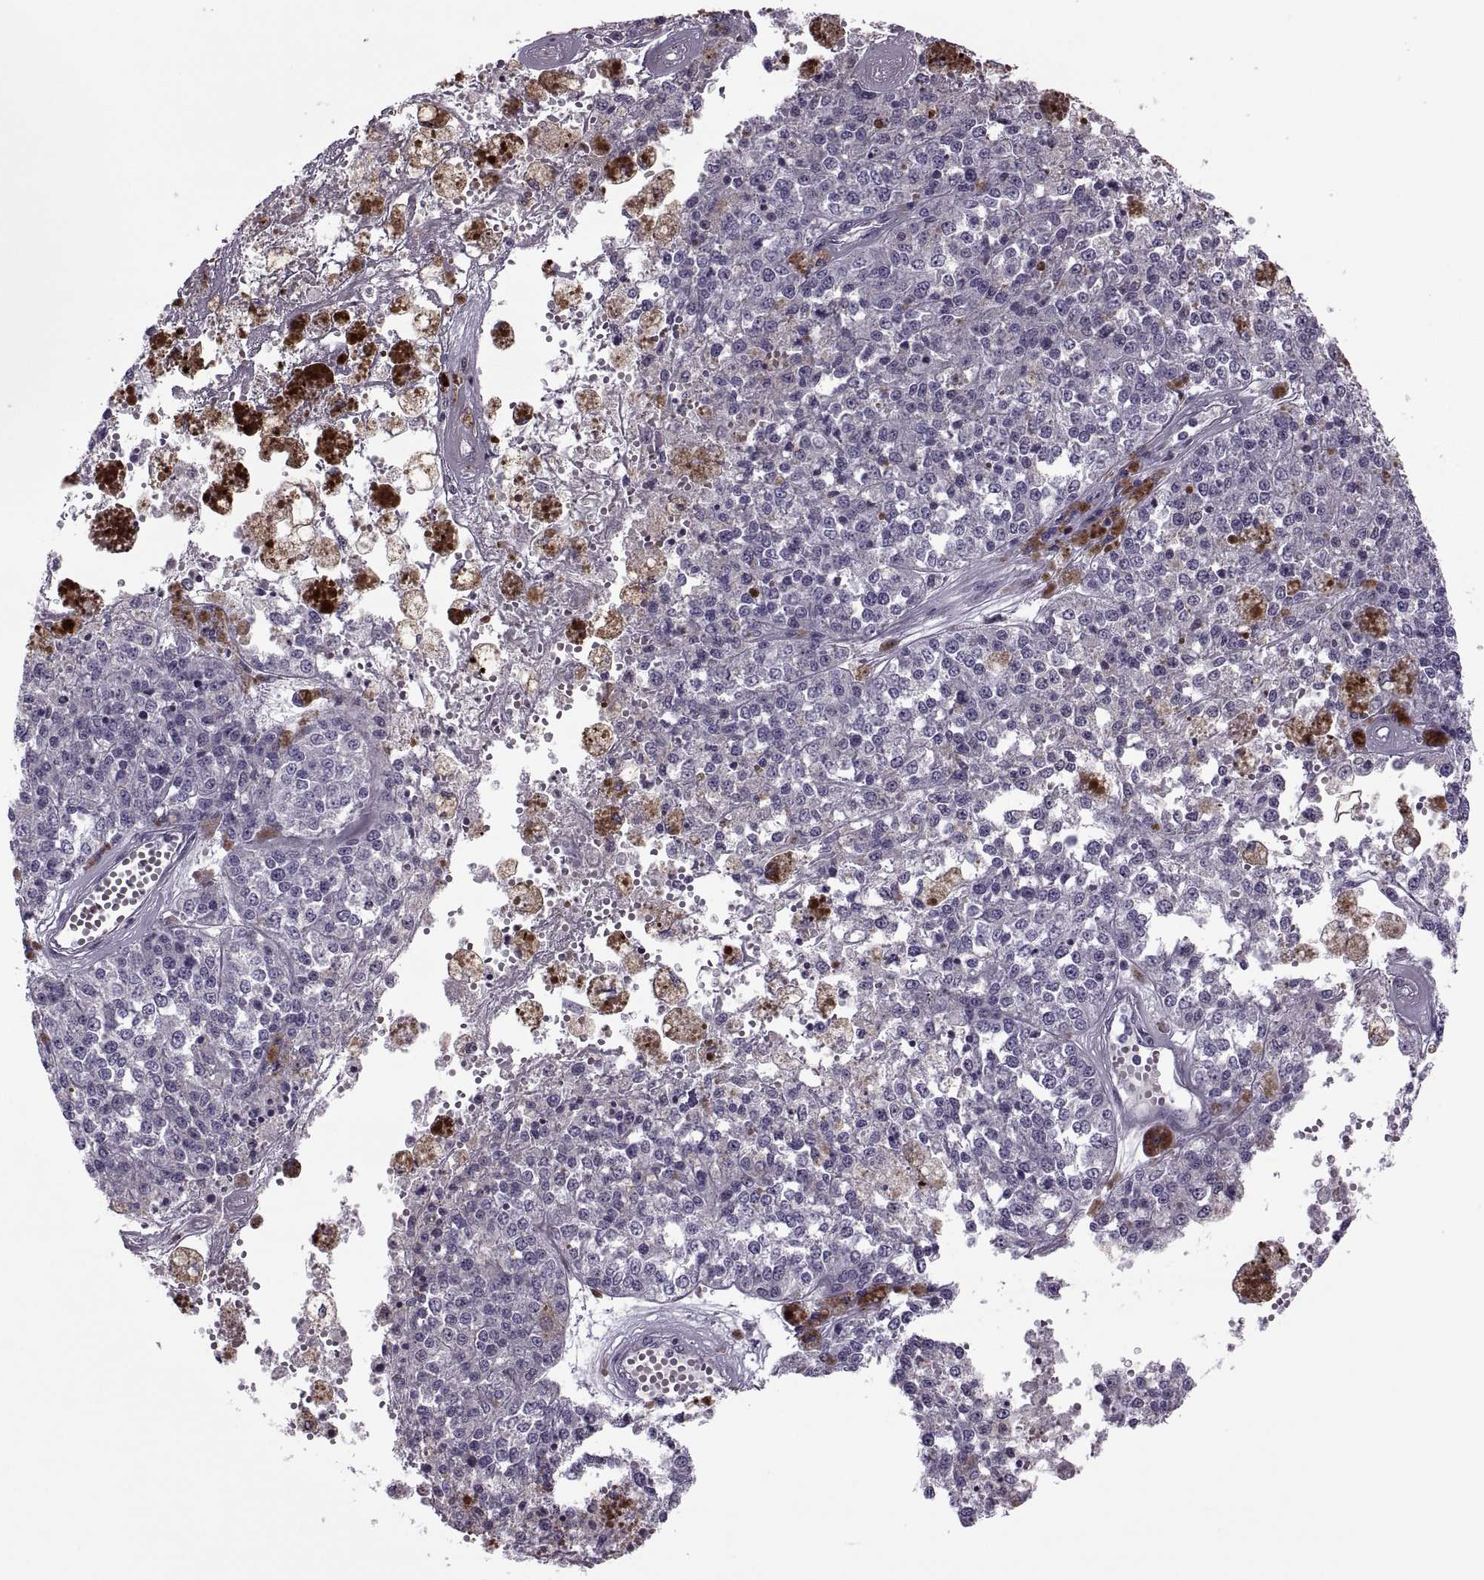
{"staining": {"intensity": "negative", "quantity": "none", "location": "none"}, "tissue": "melanoma", "cell_type": "Tumor cells", "image_type": "cancer", "snomed": [{"axis": "morphology", "description": "Malignant melanoma, Metastatic site"}, {"axis": "topography", "description": "Lymph node"}], "caption": "IHC of malignant melanoma (metastatic site) reveals no positivity in tumor cells. (IHC, brightfield microscopy, high magnification).", "gene": "ODF3", "patient": {"sex": "female", "age": 64}}